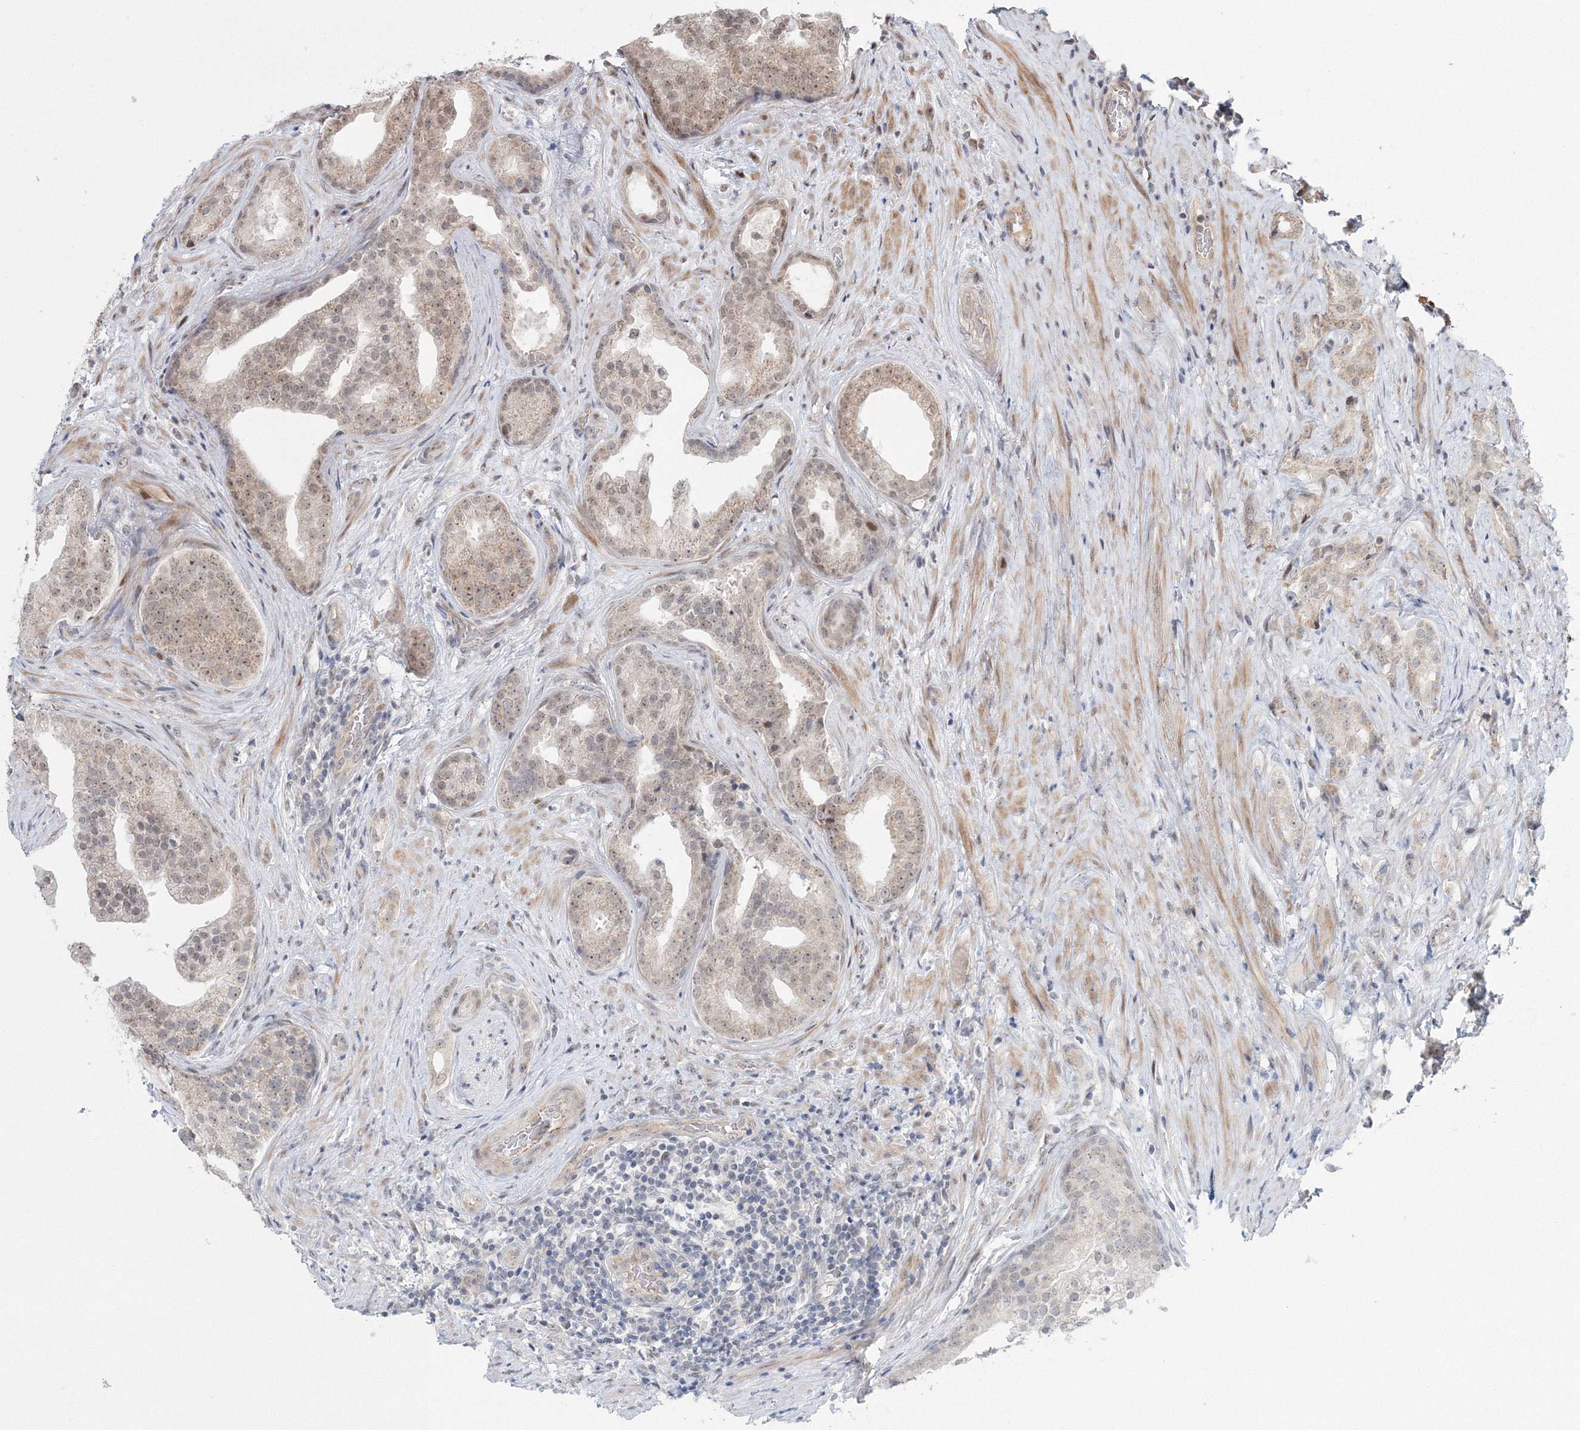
{"staining": {"intensity": "weak", "quantity": "<25%", "location": "nuclear"}, "tissue": "prostate cancer", "cell_type": "Tumor cells", "image_type": "cancer", "snomed": [{"axis": "morphology", "description": "Adenocarcinoma, Low grade"}, {"axis": "topography", "description": "Prostate"}], "caption": "Tumor cells are negative for brown protein staining in prostate cancer.", "gene": "NOA1", "patient": {"sex": "male", "age": 71}}